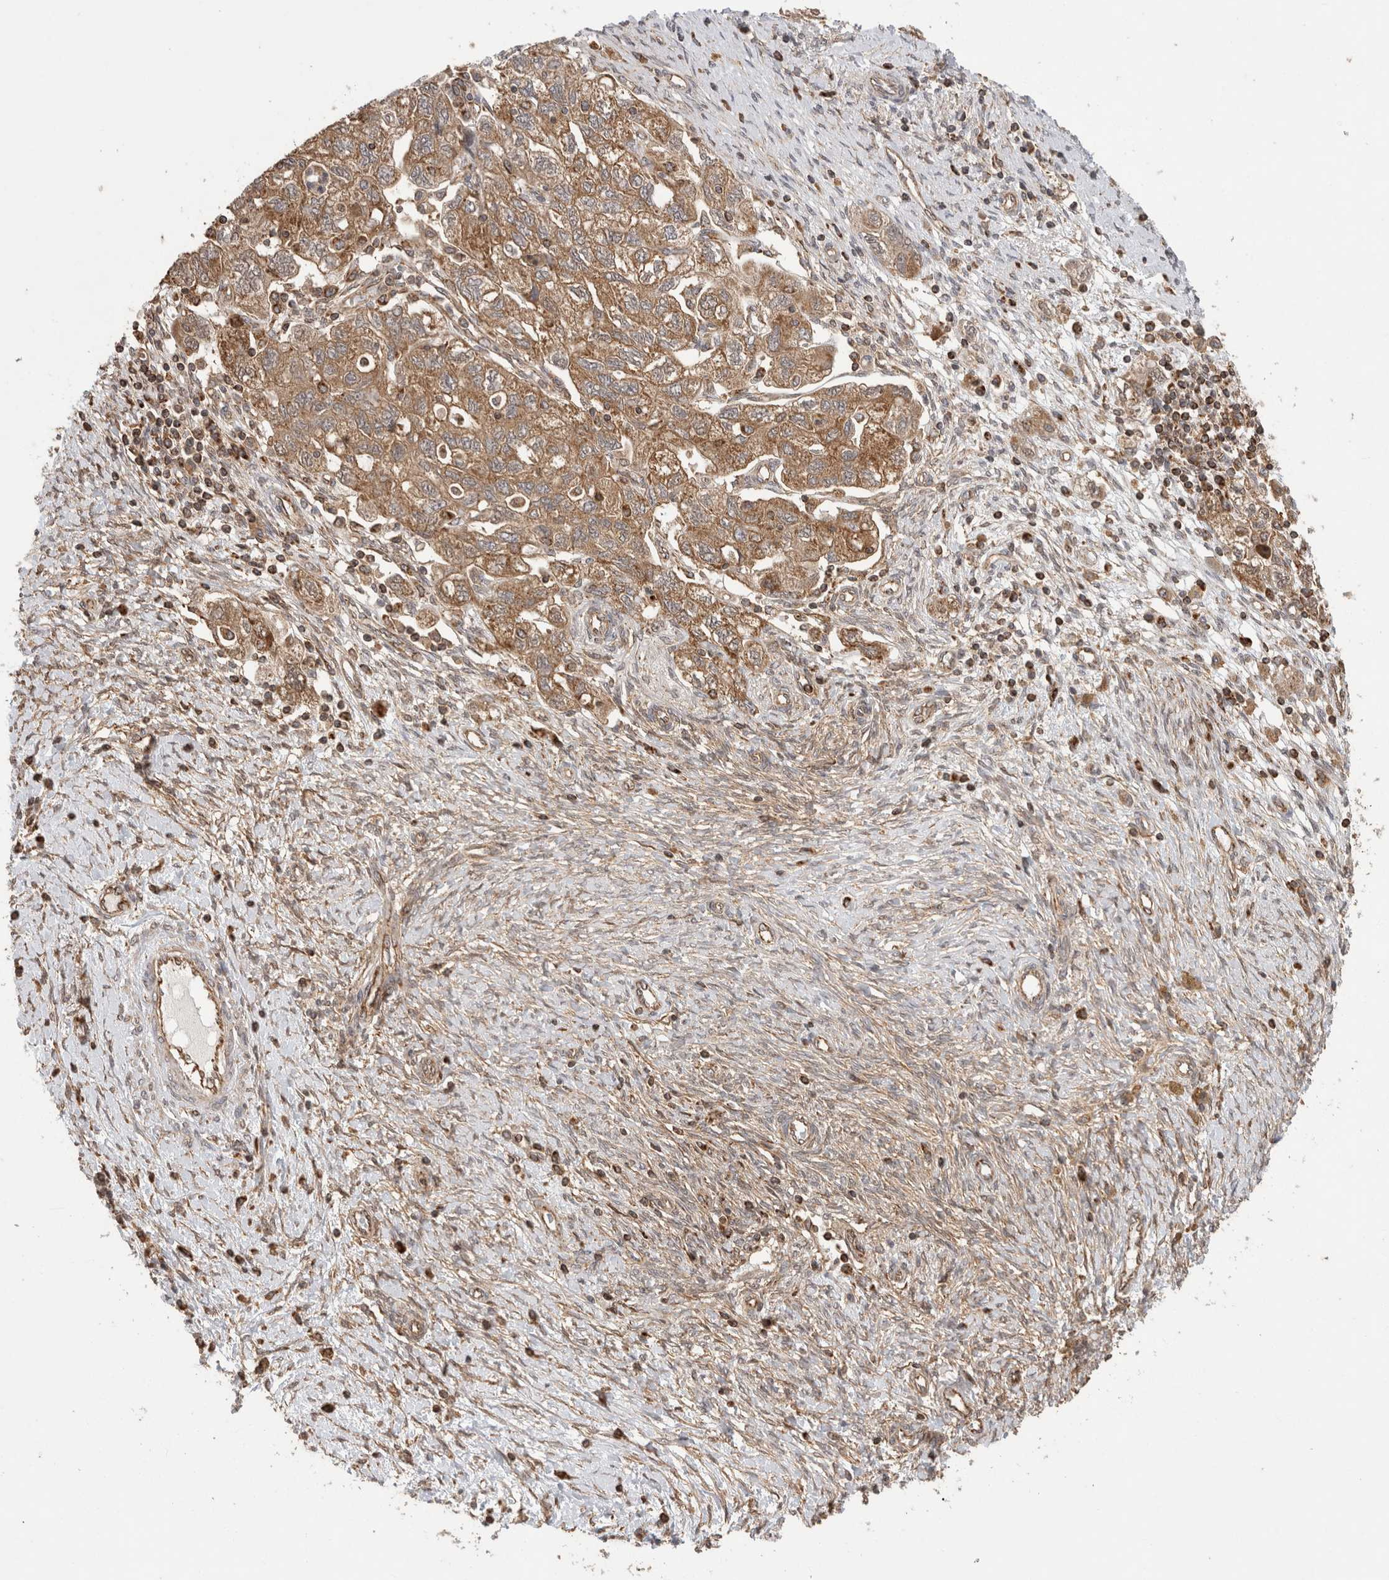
{"staining": {"intensity": "strong", "quantity": "25%-75%", "location": "cytoplasmic/membranous"}, "tissue": "ovarian cancer", "cell_type": "Tumor cells", "image_type": "cancer", "snomed": [{"axis": "morphology", "description": "Carcinoma, NOS"}, {"axis": "morphology", "description": "Cystadenocarcinoma, serous, NOS"}, {"axis": "topography", "description": "Ovary"}], "caption": "Human ovarian carcinoma stained with a protein marker exhibits strong staining in tumor cells.", "gene": "IMMP2L", "patient": {"sex": "female", "age": 69}}